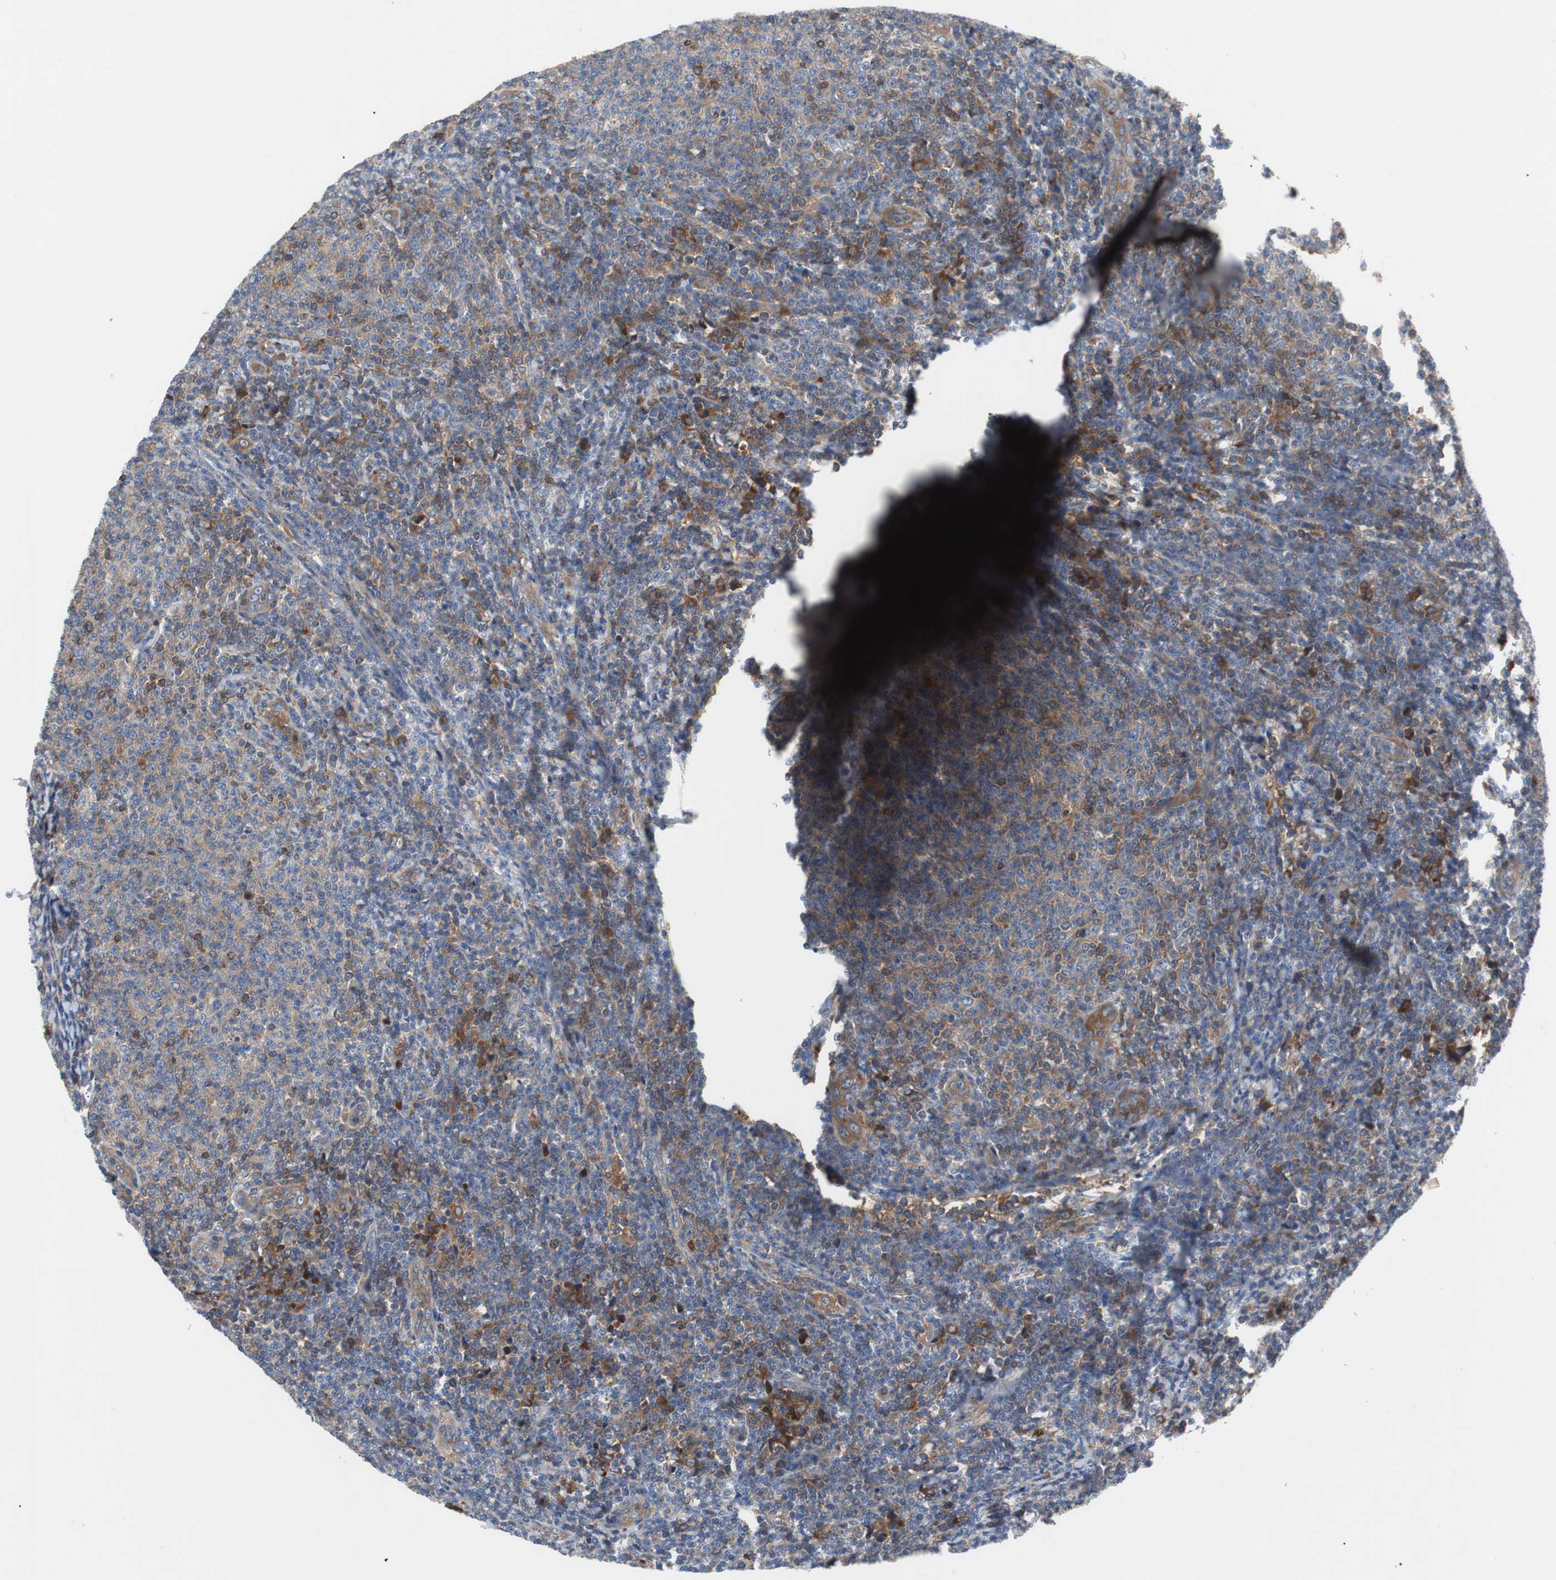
{"staining": {"intensity": "moderate", "quantity": "25%-75%", "location": "cytoplasmic/membranous"}, "tissue": "lymphoma", "cell_type": "Tumor cells", "image_type": "cancer", "snomed": [{"axis": "morphology", "description": "Malignant lymphoma, non-Hodgkin's type, Low grade"}, {"axis": "topography", "description": "Lymph node"}], "caption": "This image displays immunohistochemistry (IHC) staining of human malignant lymphoma, non-Hodgkin's type (low-grade), with medium moderate cytoplasmic/membranous positivity in approximately 25%-75% of tumor cells.", "gene": "GYS1", "patient": {"sex": "male", "age": 66}}